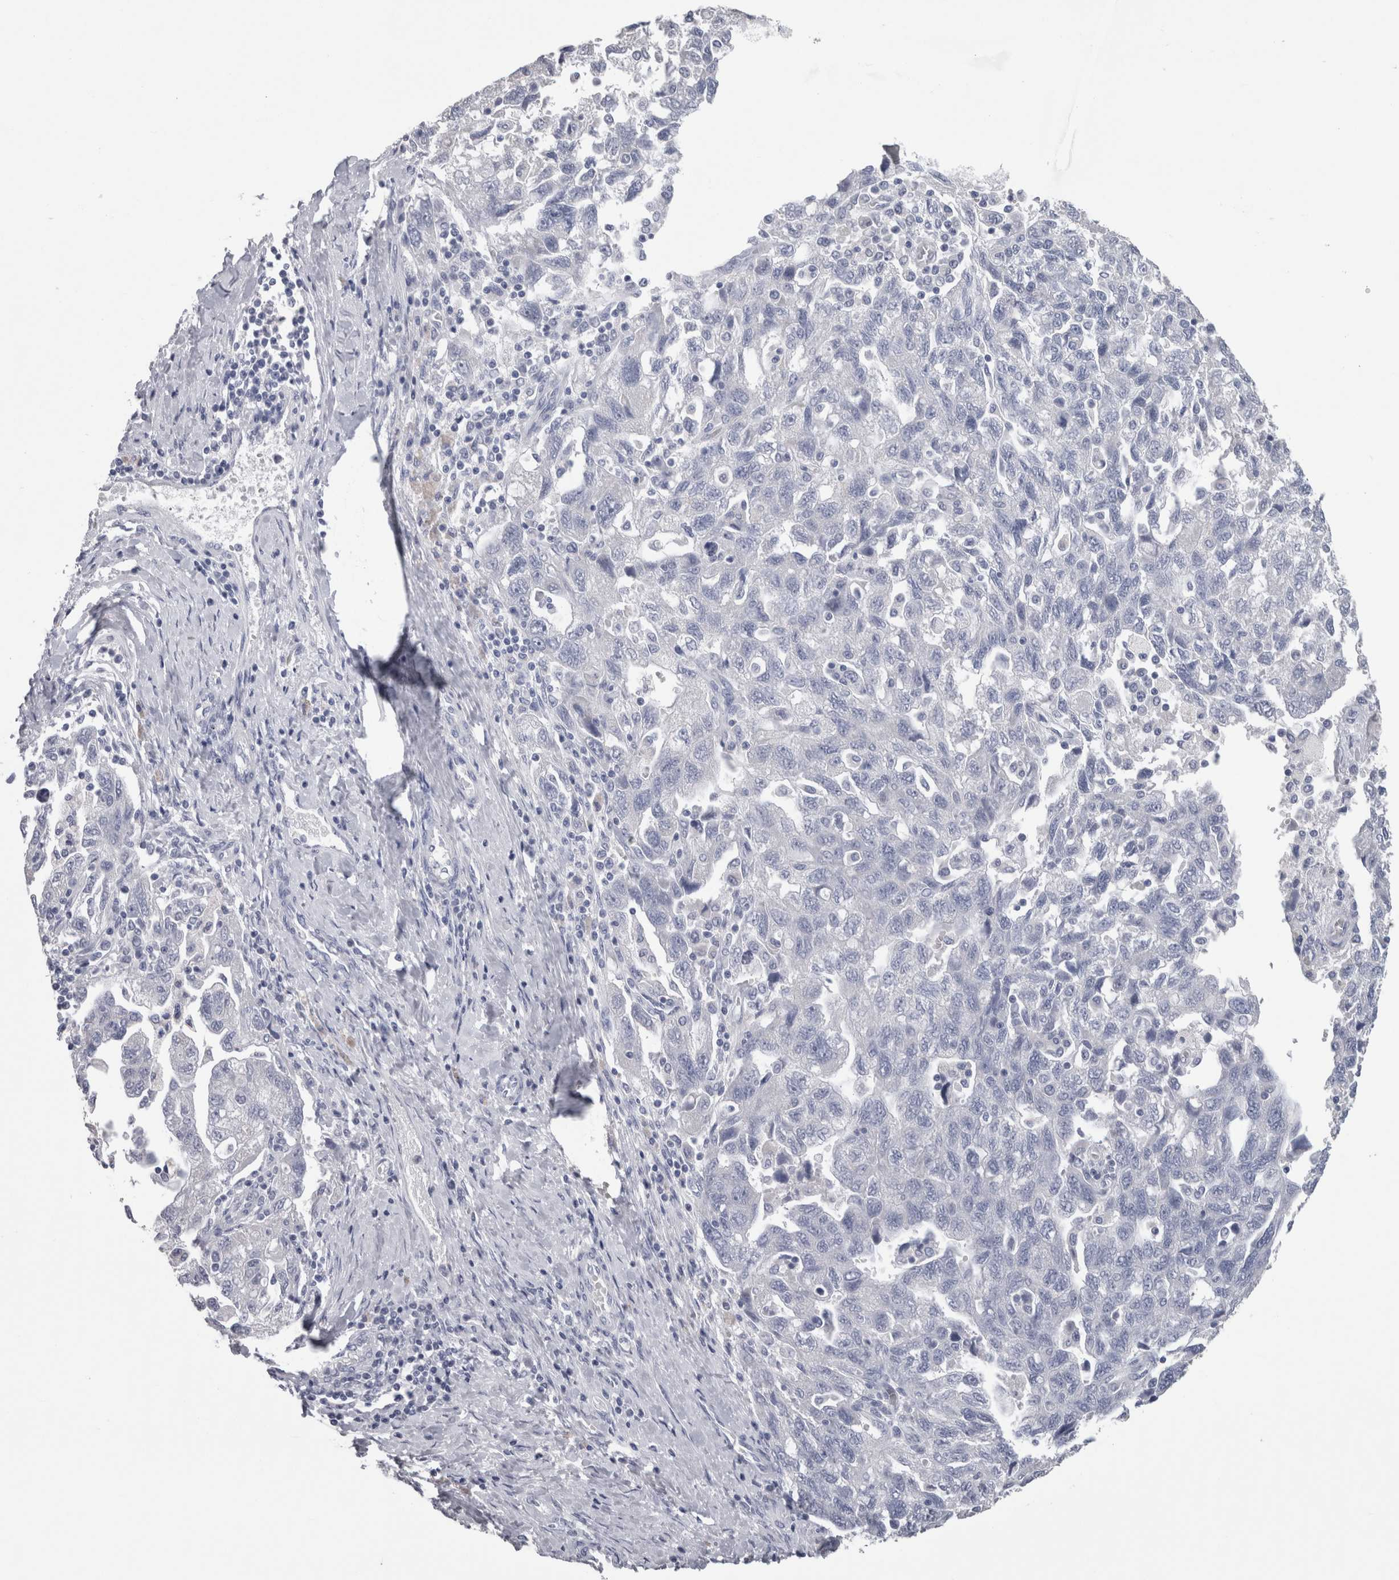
{"staining": {"intensity": "negative", "quantity": "none", "location": "none"}, "tissue": "ovarian cancer", "cell_type": "Tumor cells", "image_type": "cancer", "snomed": [{"axis": "morphology", "description": "Carcinoma, NOS"}, {"axis": "morphology", "description": "Cystadenocarcinoma, serous, NOS"}, {"axis": "topography", "description": "Ovary"}], "caption": "A high-resolution micrograph shows IHC staining of ovarian cancer, which reveals no significant positivity in tumor cells.", "gene": "CA8", "patient": {"sex": "female", "age": 69}}